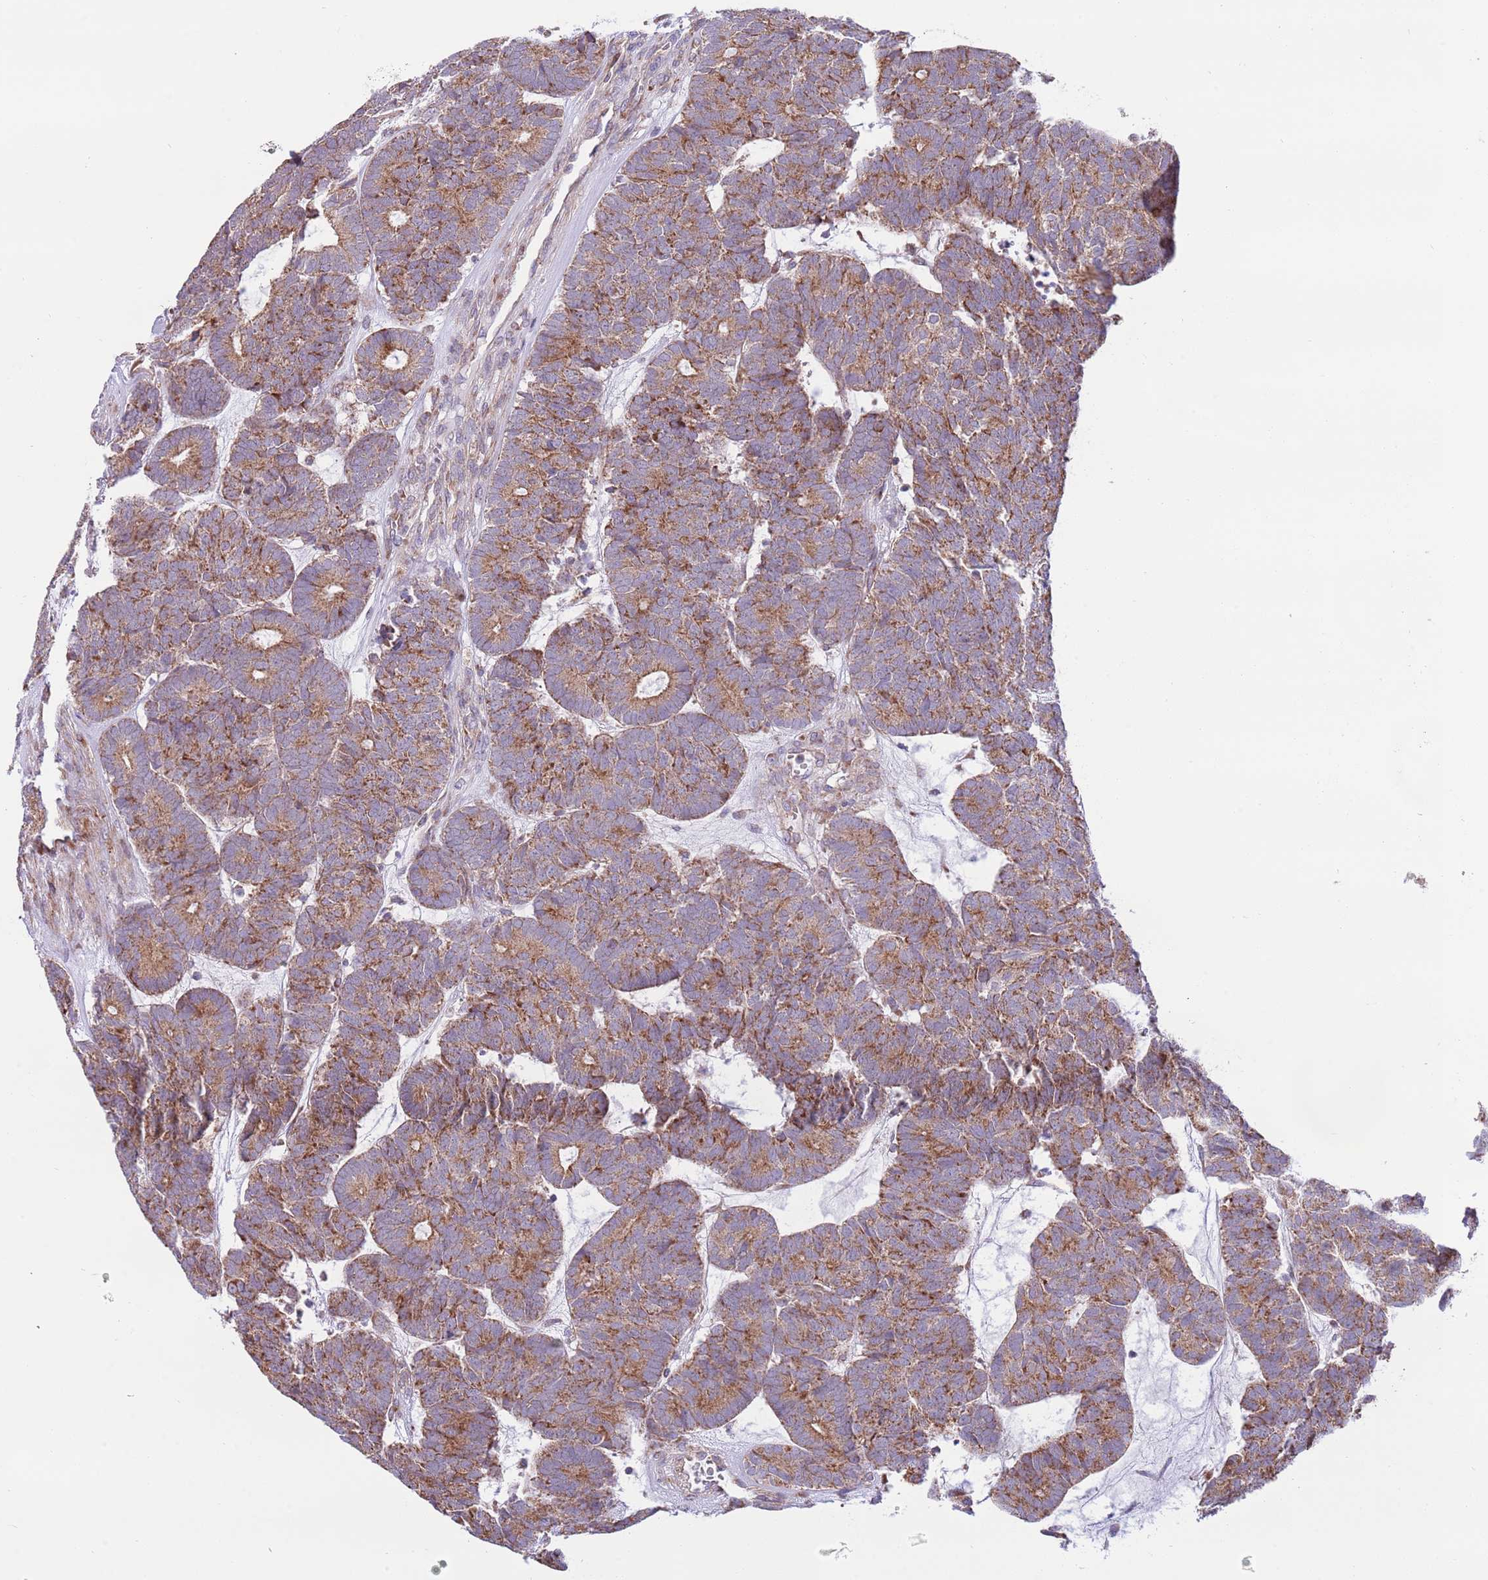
{"staining": {"intensity": "moderate", "quantity": ">75%", "location": "cytoplasmic/membranous"}, "tissue": "head and neck cancer", "cell_type": "Tumor cells", "image_type": "cancer", "snomed": [{"axis": "morphology", "description": "Adenocarcinoma, NOS"}, {"axis": "topography", "description": "Head-Neck"}], "caption": "An immunohistochemistry (IHC) micrograph of tumor tissue is shown. Protein staining in brown labels moderate cytoplasmic/membranous positivity in head and neck cancer within tumor cells. The protein is shown in brown color, while the nuclei are stained blue.", "gene": "DAND5", "patient": {"sex": "female", "age": 81}}